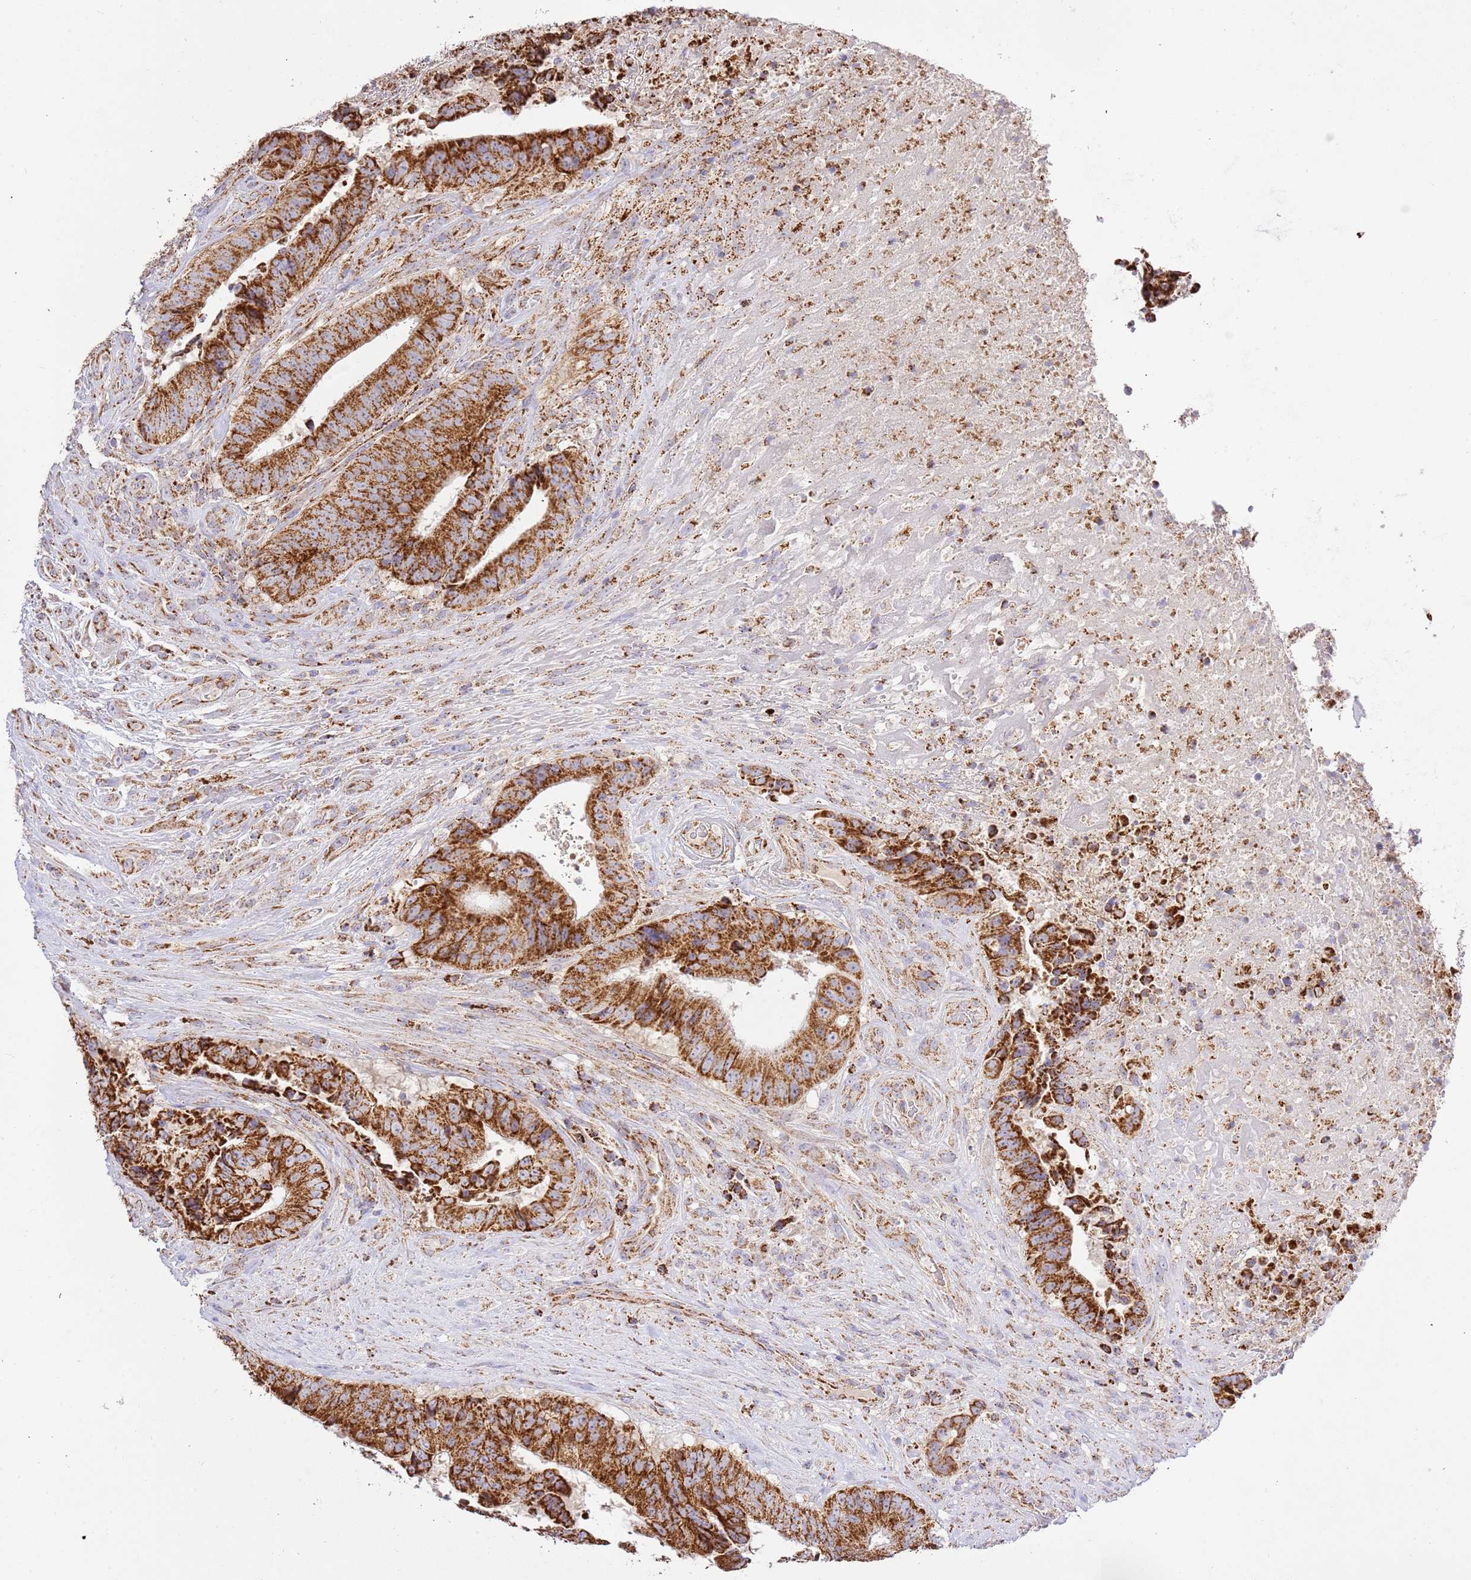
{"staining": {"intensity": "strong", "quantity": ">75%", "location": "cytoplasmic/membranous"}, "tissue": "colorectal cancer", "cell_type": "Tumor cells", "image_type": "cancer", "snomed": [{"axis": "morphology", "description": "Adenocarcinoma, NOS"}, {"axis": "topography", "description": "Rectum"}], "caption": "Protein staining exhibits strong cytoplasmic/membranous expression in approximately >75% of tumor cells in colorectal cancer.", "gene": "ZBTB39", "patient": {"sex": "male", "age": 72}}